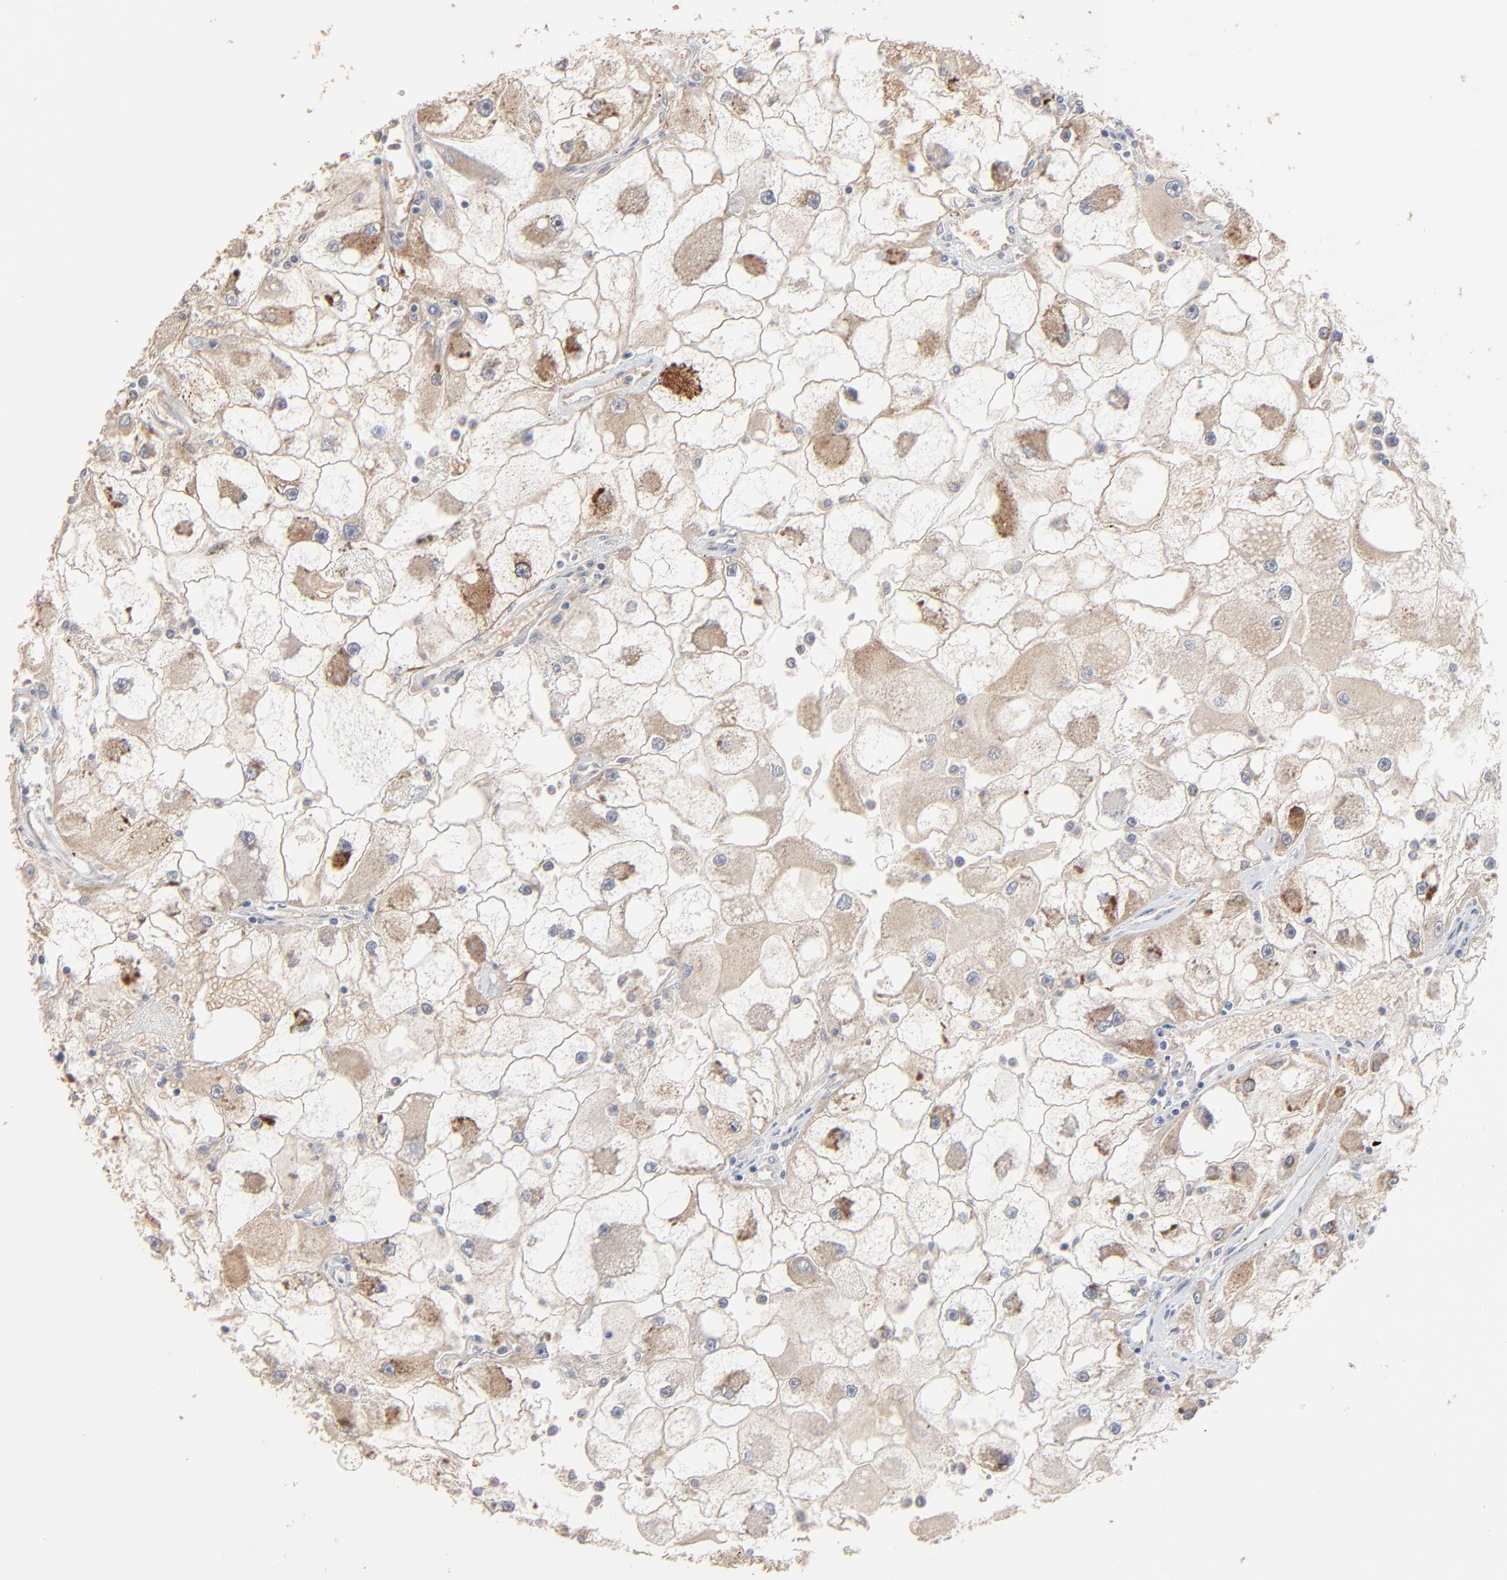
{"staining": {"intensity": "moderate", "quantity": ">75%", "location": "cytoplasmic/membranous"}, "tissue": "renal cancer", "cell_type": "Tumor cells", "image_type": "cancer", "snomed": [{"axis": "morphology", "description": "Adenocarcinoma, NOS"}, {"axis": "topography", "description": "Kidney"}], "caption": "The image exhibits staining of renal cancer (adenocarcinoma), revealing moderate cytoplasmic/membranous protein staining (brown color) within tumor cells.", "gene": "FANCB", "patient": {"sex": "female", "age": 73}}